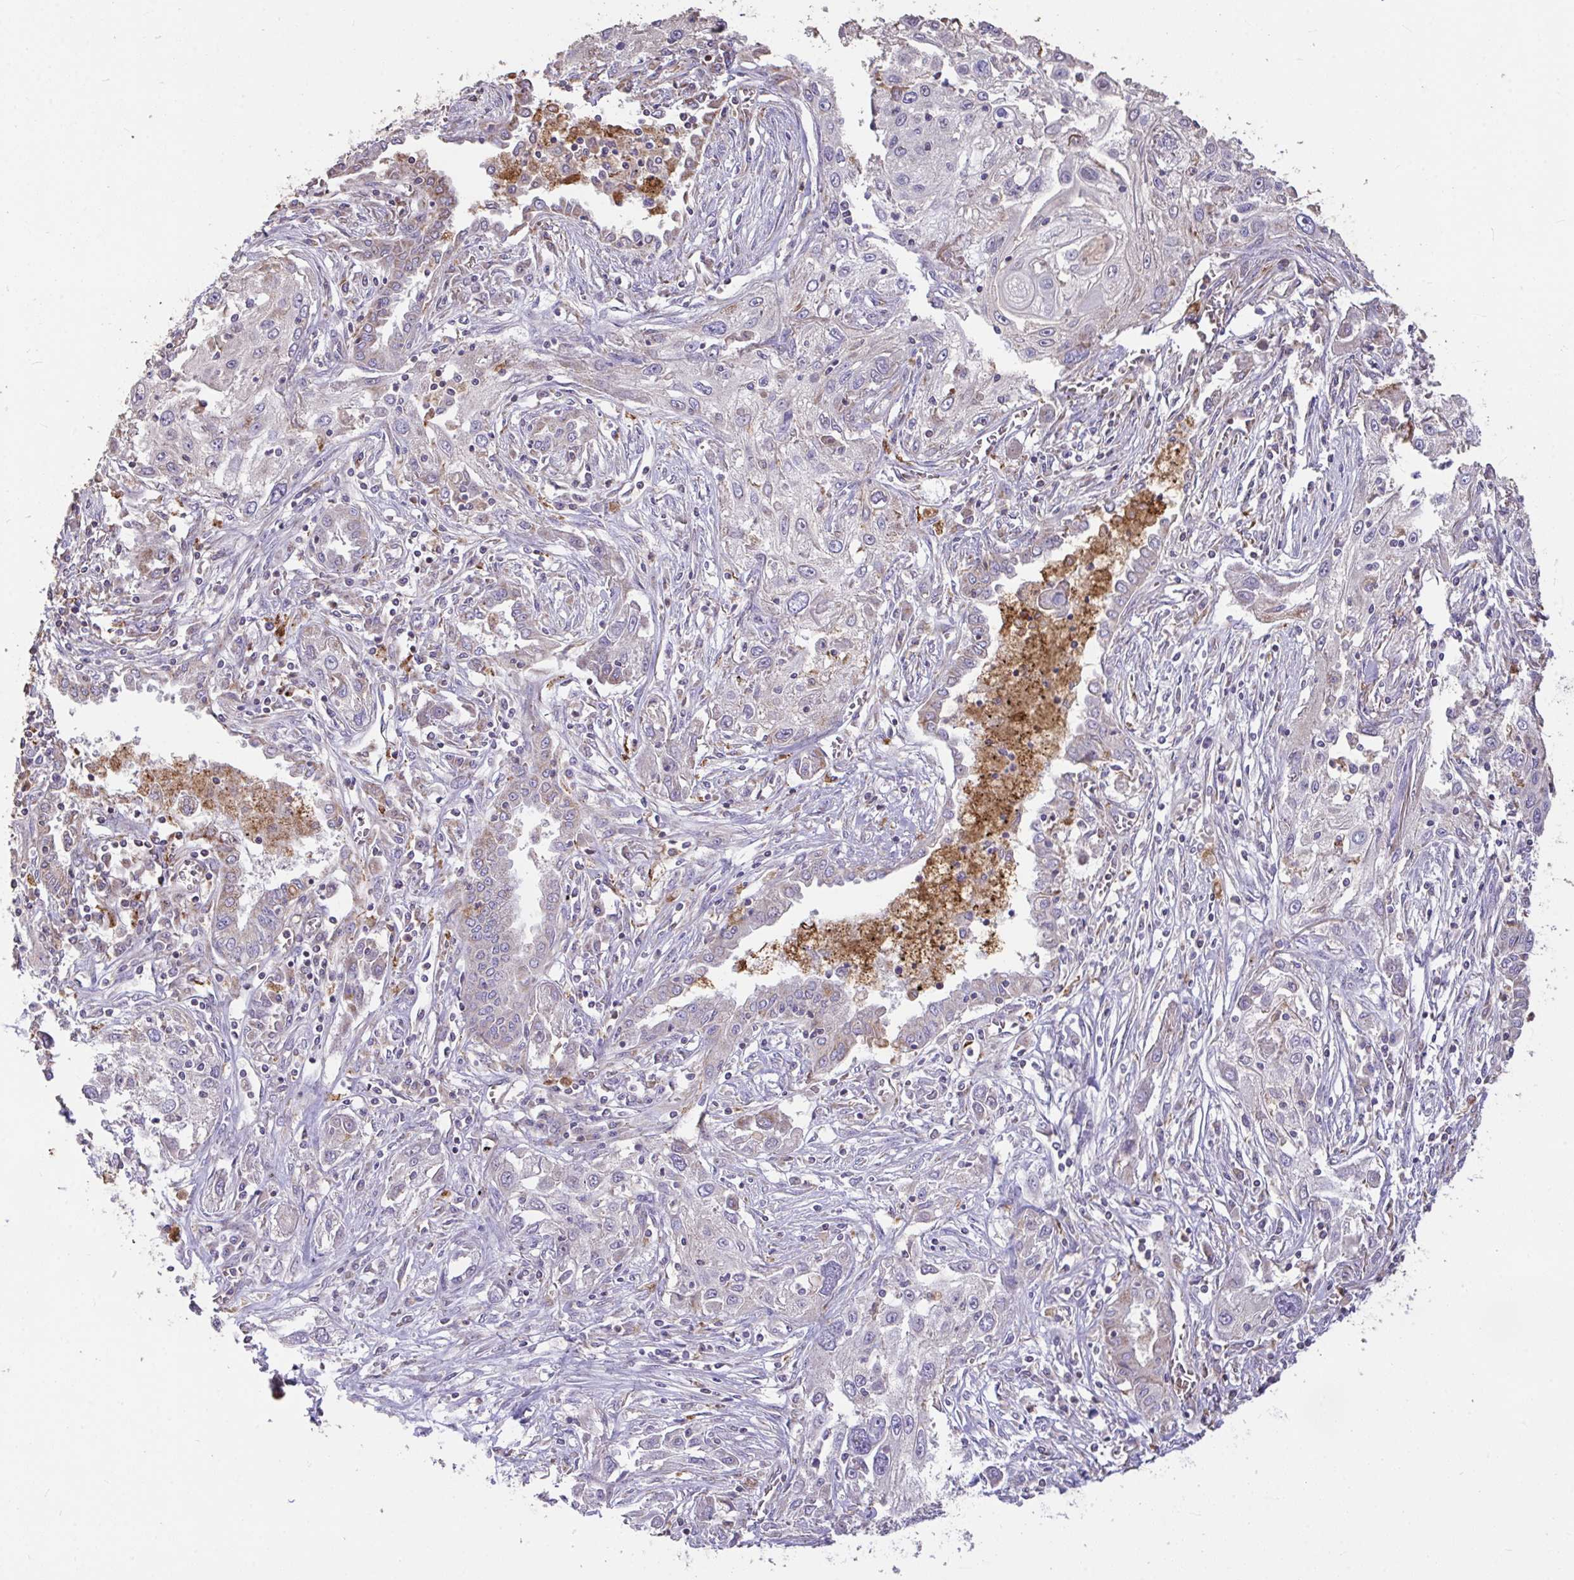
{"staining": {"intensity": "negative", "quantity": "none", "location": "none"}, "tissue": "lung cancer", "cell_type": "Tumor cells", "image_type": "cancer", "snomed": [{"axis": "morphology", "description": "Squamous cell carcinoma, NOS"}, {"axis": "topography", "description": "Lung"}], "caption": "An IHC micrograph of lung squamous cell carcinoma is shown. There is no staining in tumor cells of lung squamous cell carcinoma. (Immunohistochemistry, brightfield microscopy, high magnification).", "gene": "FCER1A", "patient": {"sex": "female", "age": 69}}